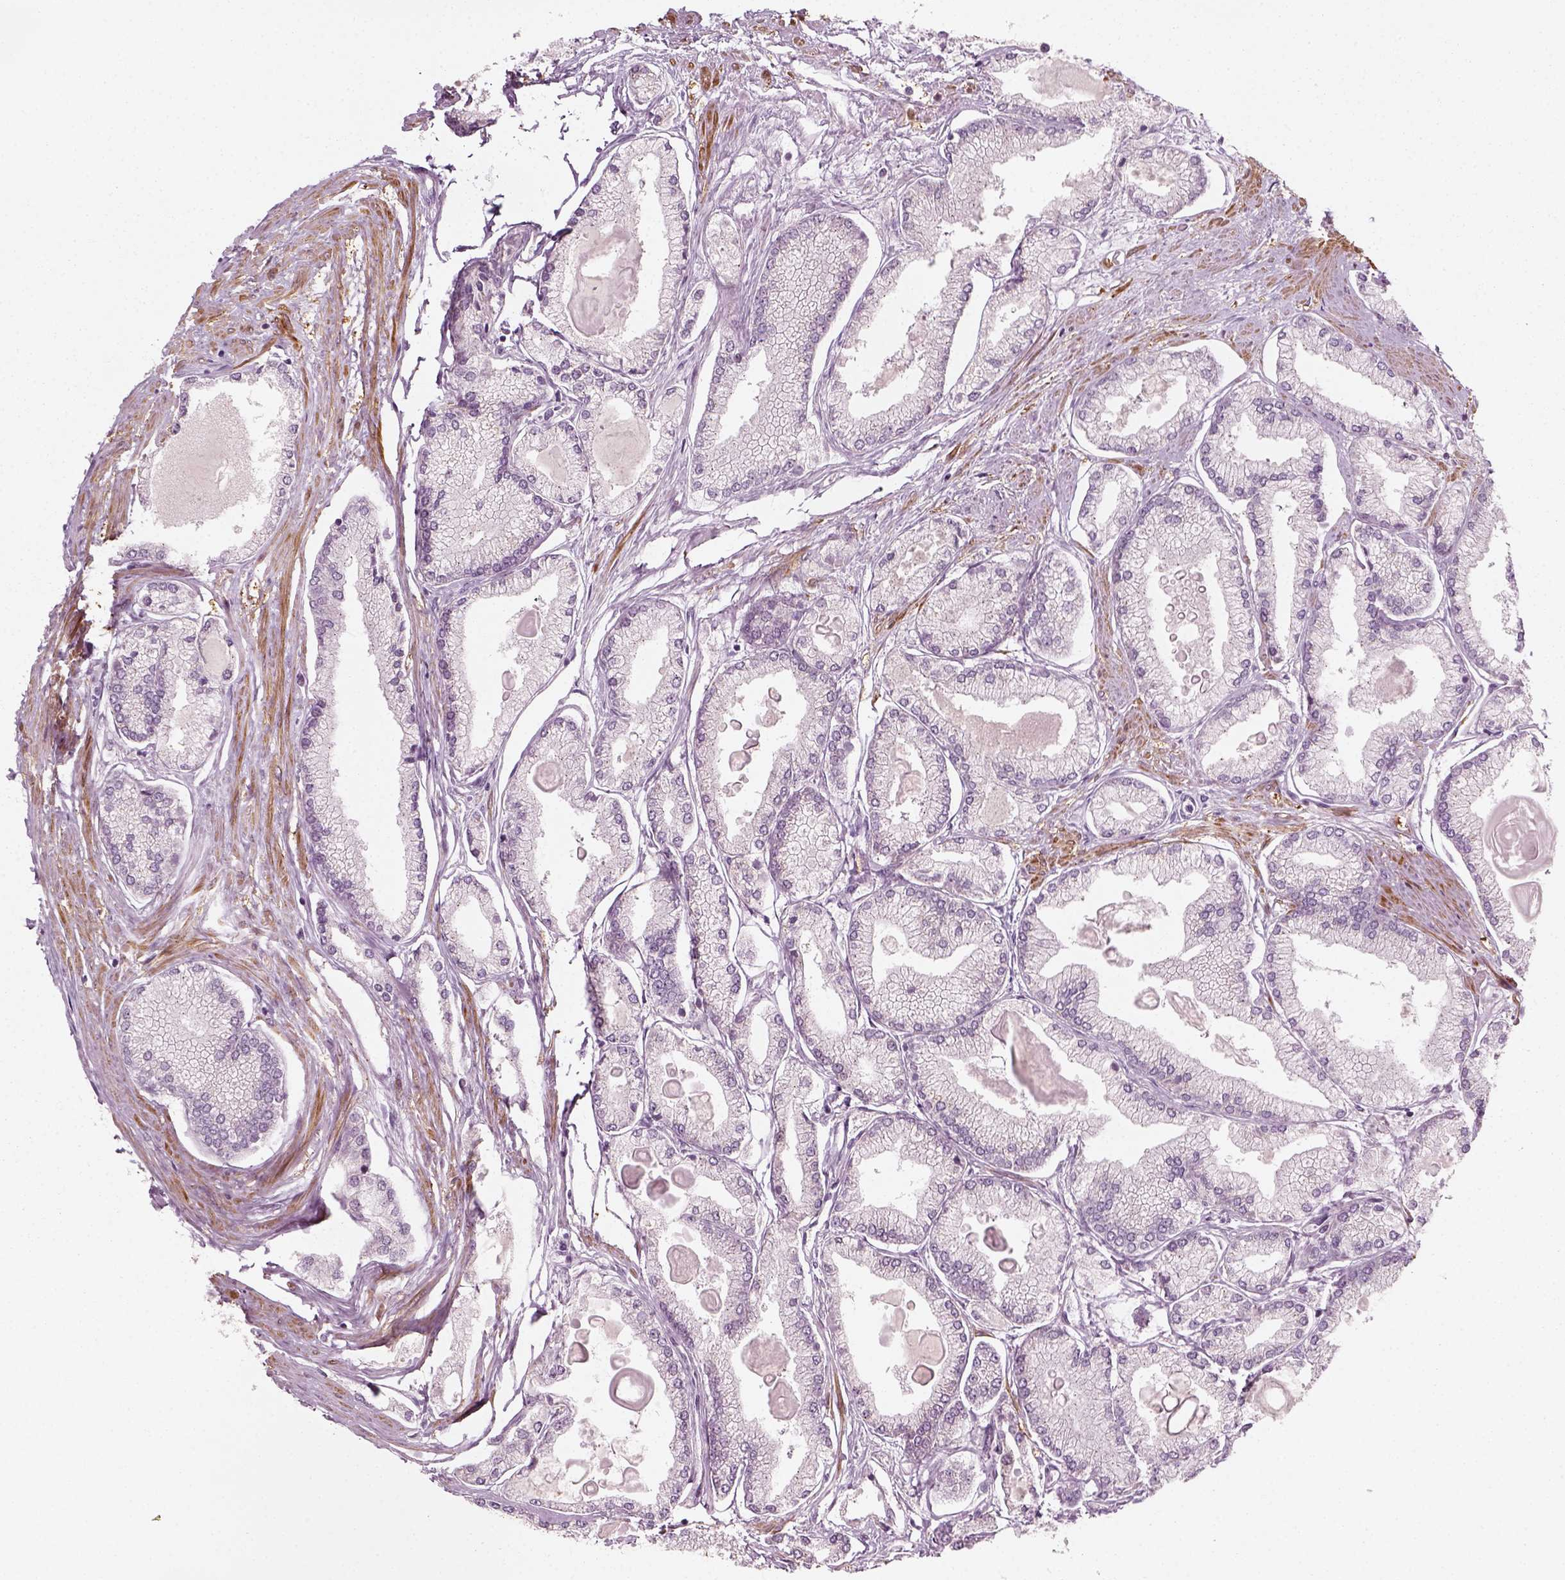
{"staining": {"intensity": "negative", "quantity": "none", "location": "none"}, "tissue": "prostate cancer", "cell_type": "Tumor cells", "image_type": "cancer", "snomed": [{"axis": "morphology", "description": "Adenocarcinoma, High grade"}, {"axis": "topography", "description": "Prostate"}], "caption": "This is an immunohistochemistry image of prostate cancer. There is no positivity in tumor cells.", "gene": "MLIP", "patient": {"sex": "male", "age": 68}}